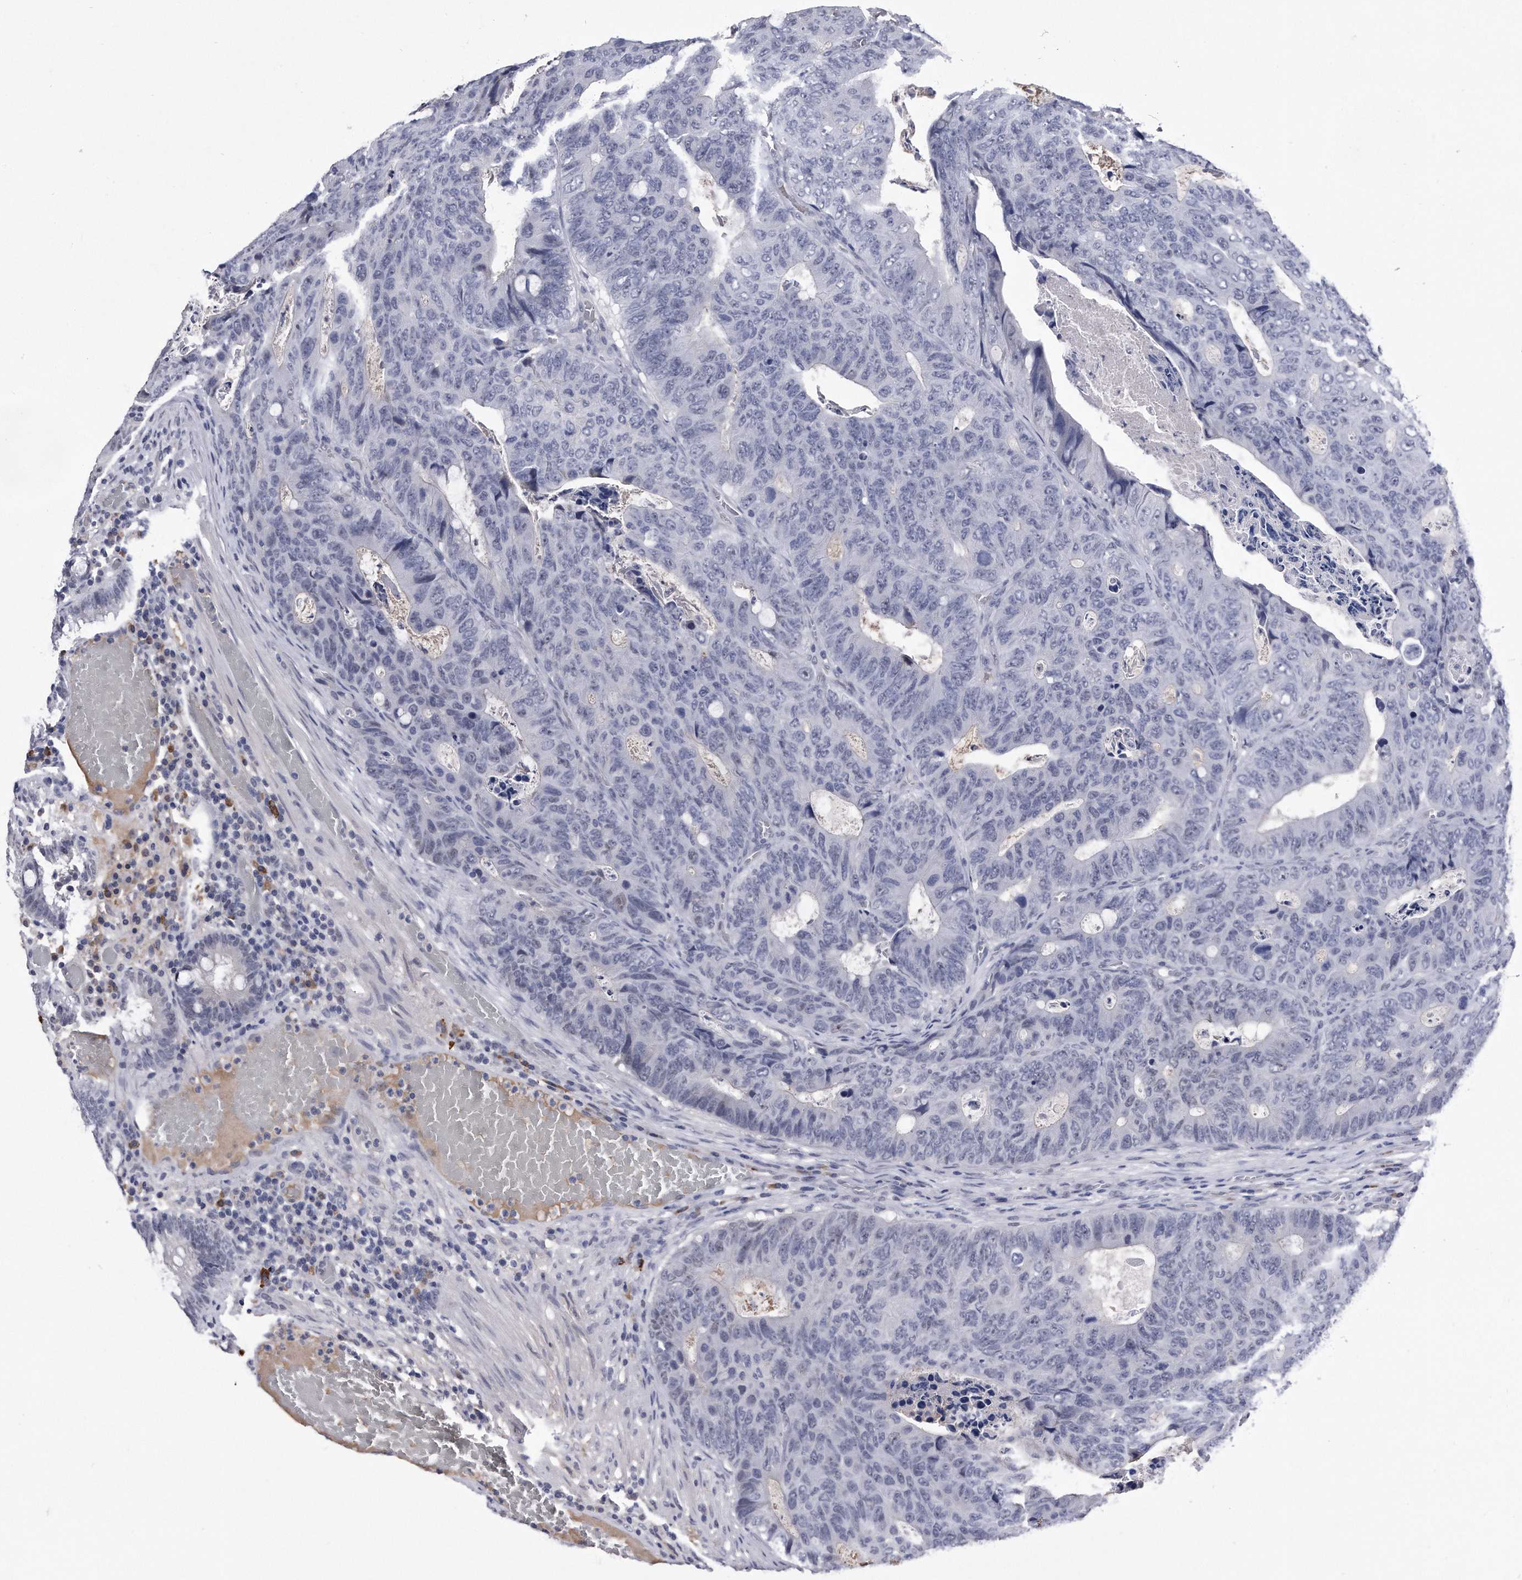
{"staining": {"intensity": "negative", "quantity": "none", "location": "none"}, "tissue": "colorectal cancer", "cell_type": "Tumor cells", "image_type": "cancer", "snomed": [{"axis": "morphology", "description": "Adenocarcinoma, NOS"}, {"axis": "topography", "description": "Colon"}], "caption": "High power microscopy micrograph of an immunohistochemistry image of colorectal cancer, revealing no significant expression in tumor cells.", "gene": "KCTD8", "patient": {"sex": "male", "age": 87}}